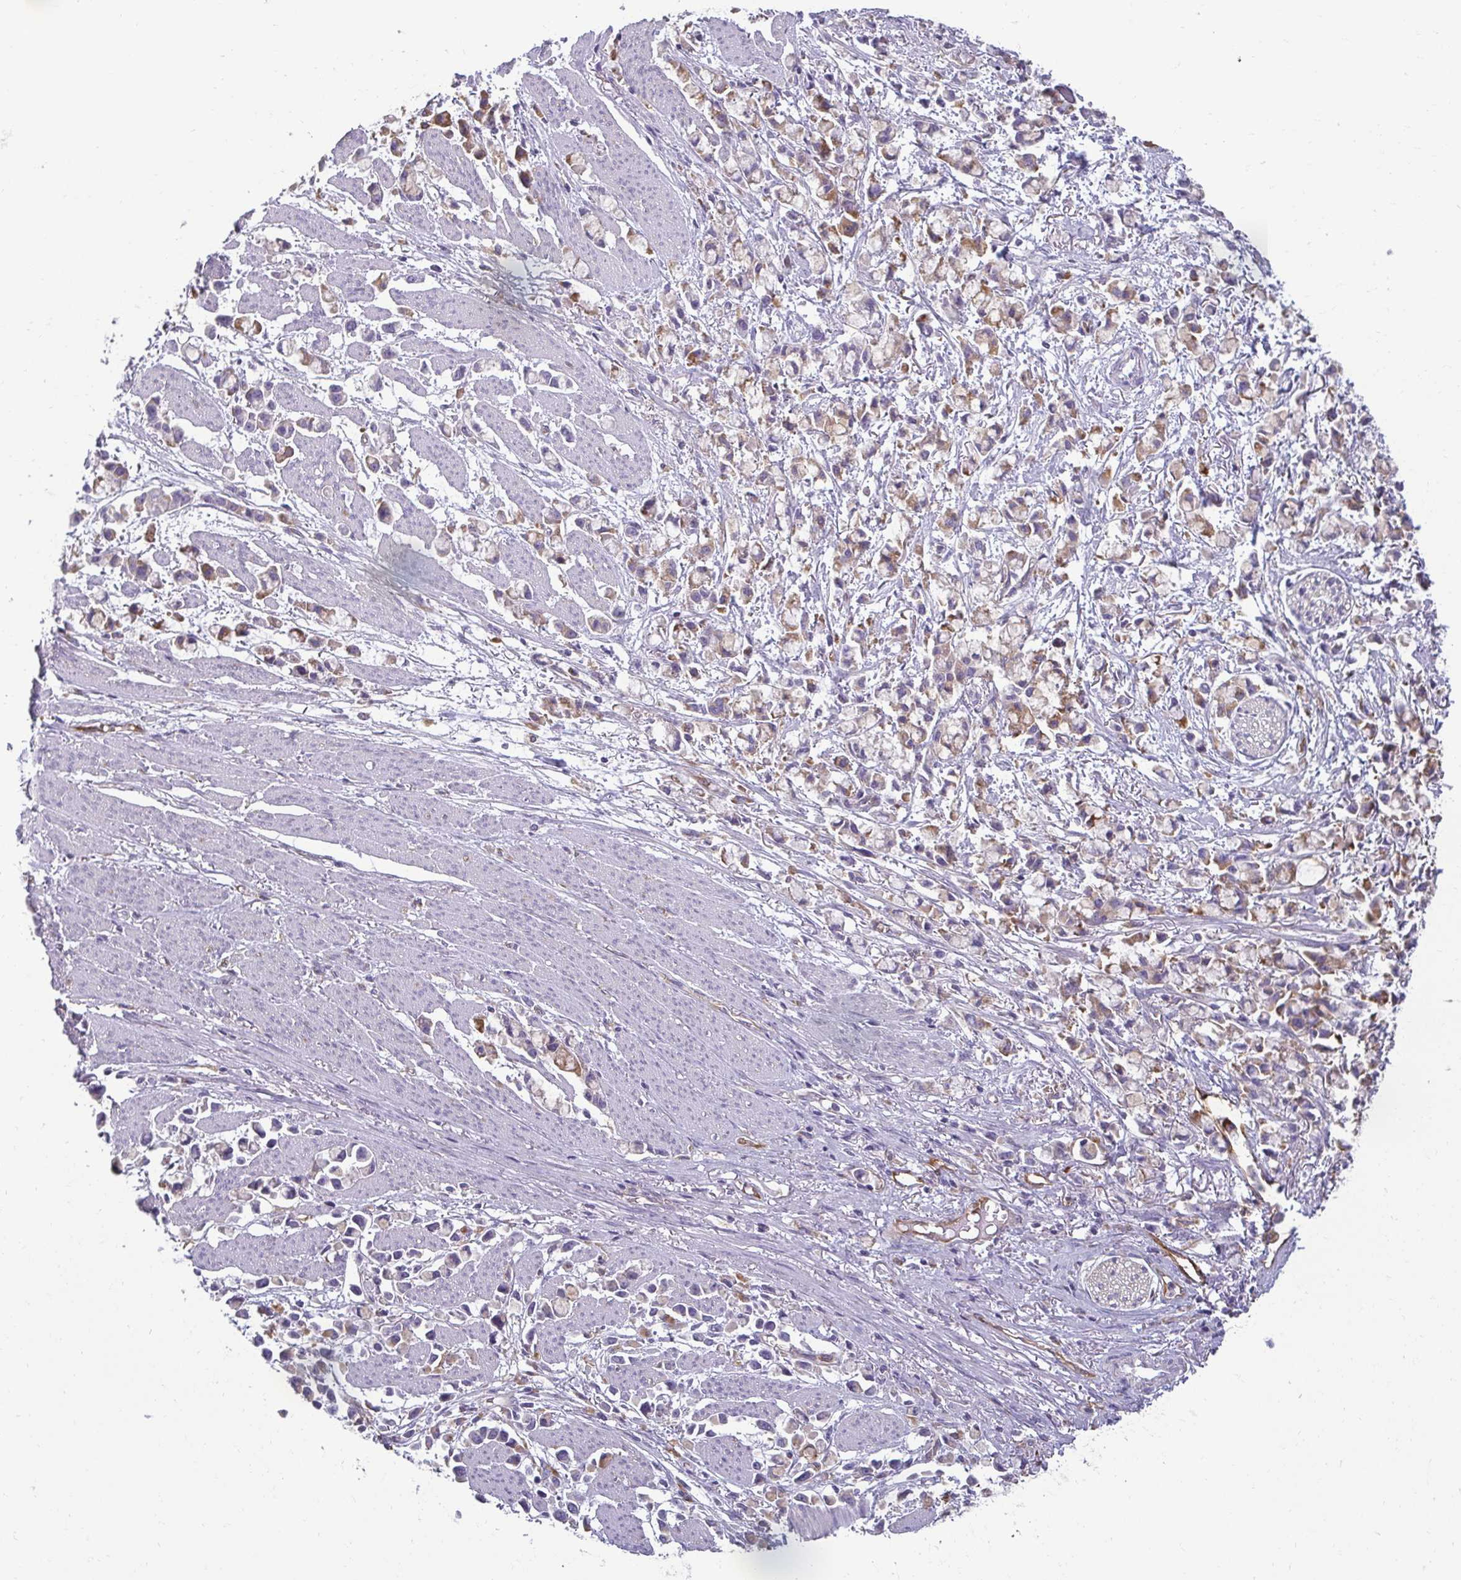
{"staining": {"intensity": "weak", "quantity": "25%-75%", "location": "cytoplasmic/membranous"}, "tissue": "stomach cancer", "cell_type": "Tumor cells", "image_type": "cancer", "snomed": [{"axis": "morphology", "description": "Adenocarcinoma, NOS"}, {"axis": "topography", "description": "Stomach"}], "caption": "This micrograph reveals IHC staining of human stomach cancer (adenocarcinoma), with low weak cytoplasmic/membranous expression in about 25%-75% of tumor cells.", "gene": "PDE2A", "patient": {"sex": "female", "age": 81}}